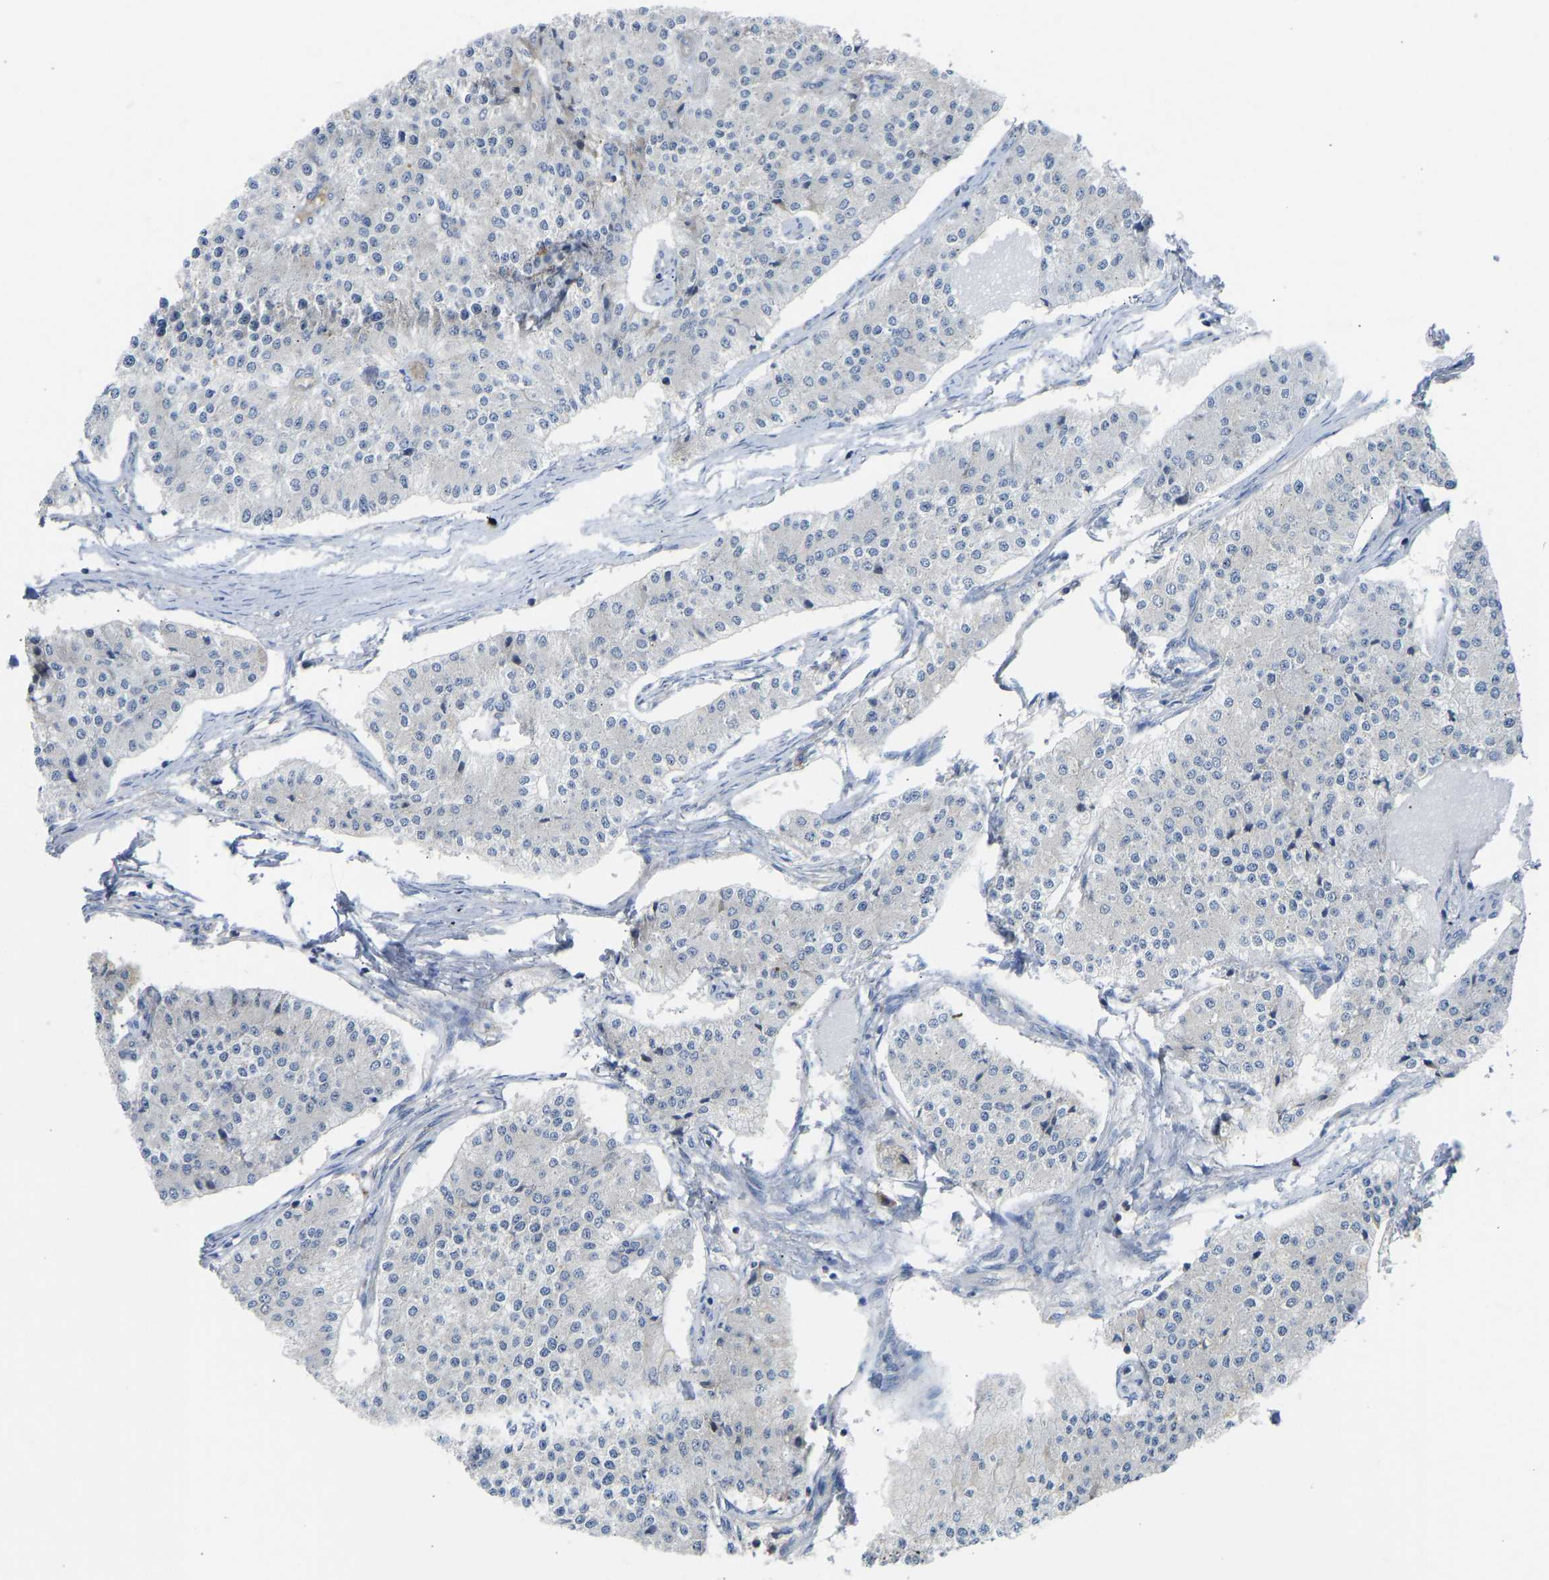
{"staining": {"intensity": "negative", "quantity": "none", "location": "none"}, "tissue": "carcinoid", "cell_type": "Tumor cells", "image_type": "cancer", "snomed": [{"axis": "morphology", "description": "Carcinoid, malignant, NOS"}, {"axis": "topography", "description": "Colon"}], "caption": "Tumor cells are negative for protein expression in human malignant carcinoid.", "gene": "ZNF251", "patient": {"sex": "female", "age": 52}}